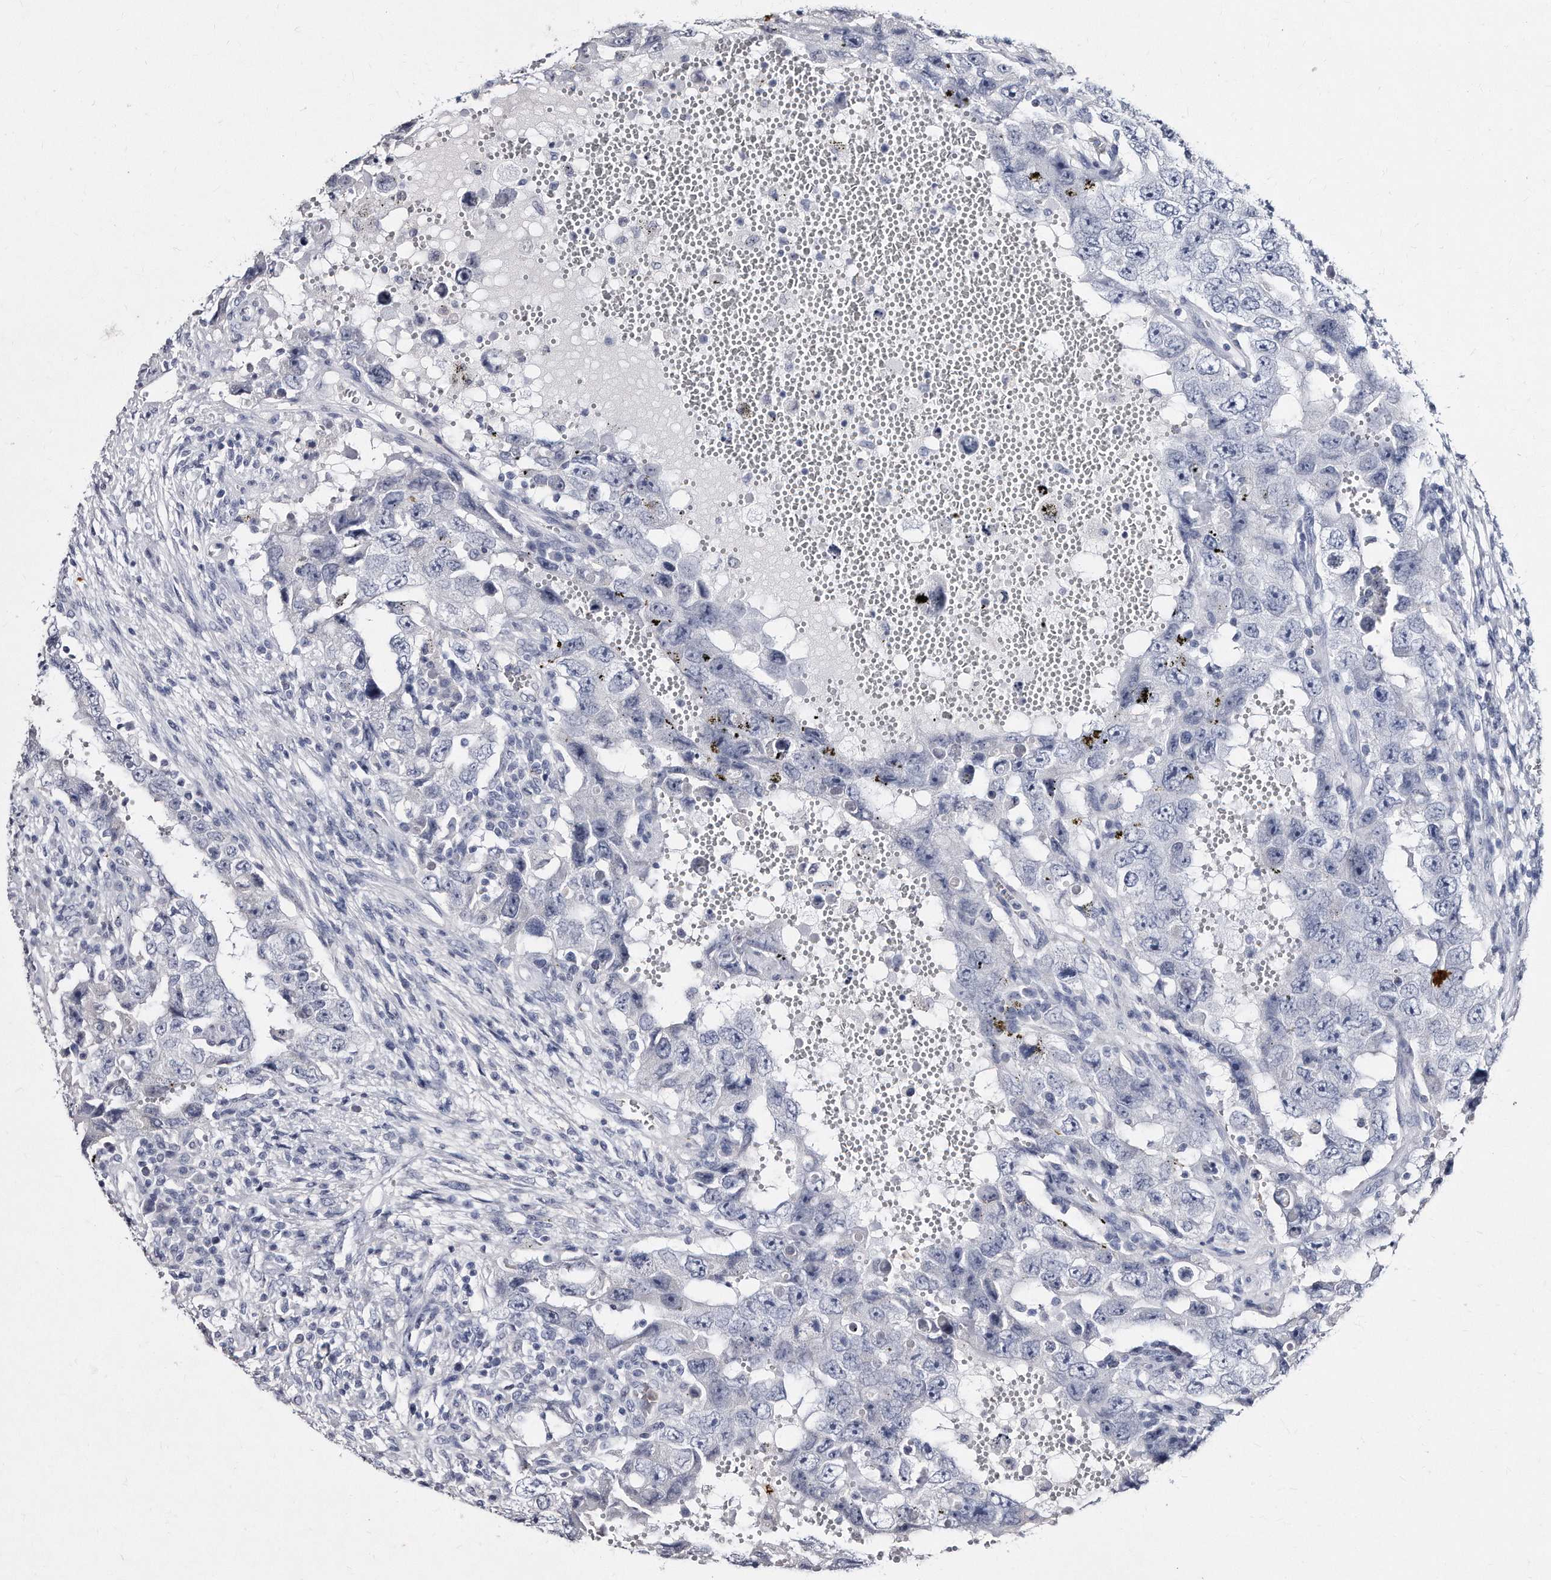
{"staining": {"intensity": "negative", "quantity": "none", "location": "none"}, "tissue": "testis cancer", "cell_type": "Tumor cells", "image_type": "cancer", "snomed": [{"axis": "morphology", "description": "Carcinoma, Embryonal, NOS"}, {"axis": "topography", "description": "Testis"}], "caption": "Protein analysis of testis cancer displays no significant expression in tumor cells.", "gene": "KLHDC3", "patient": {"sex": "male", "age": 26}}